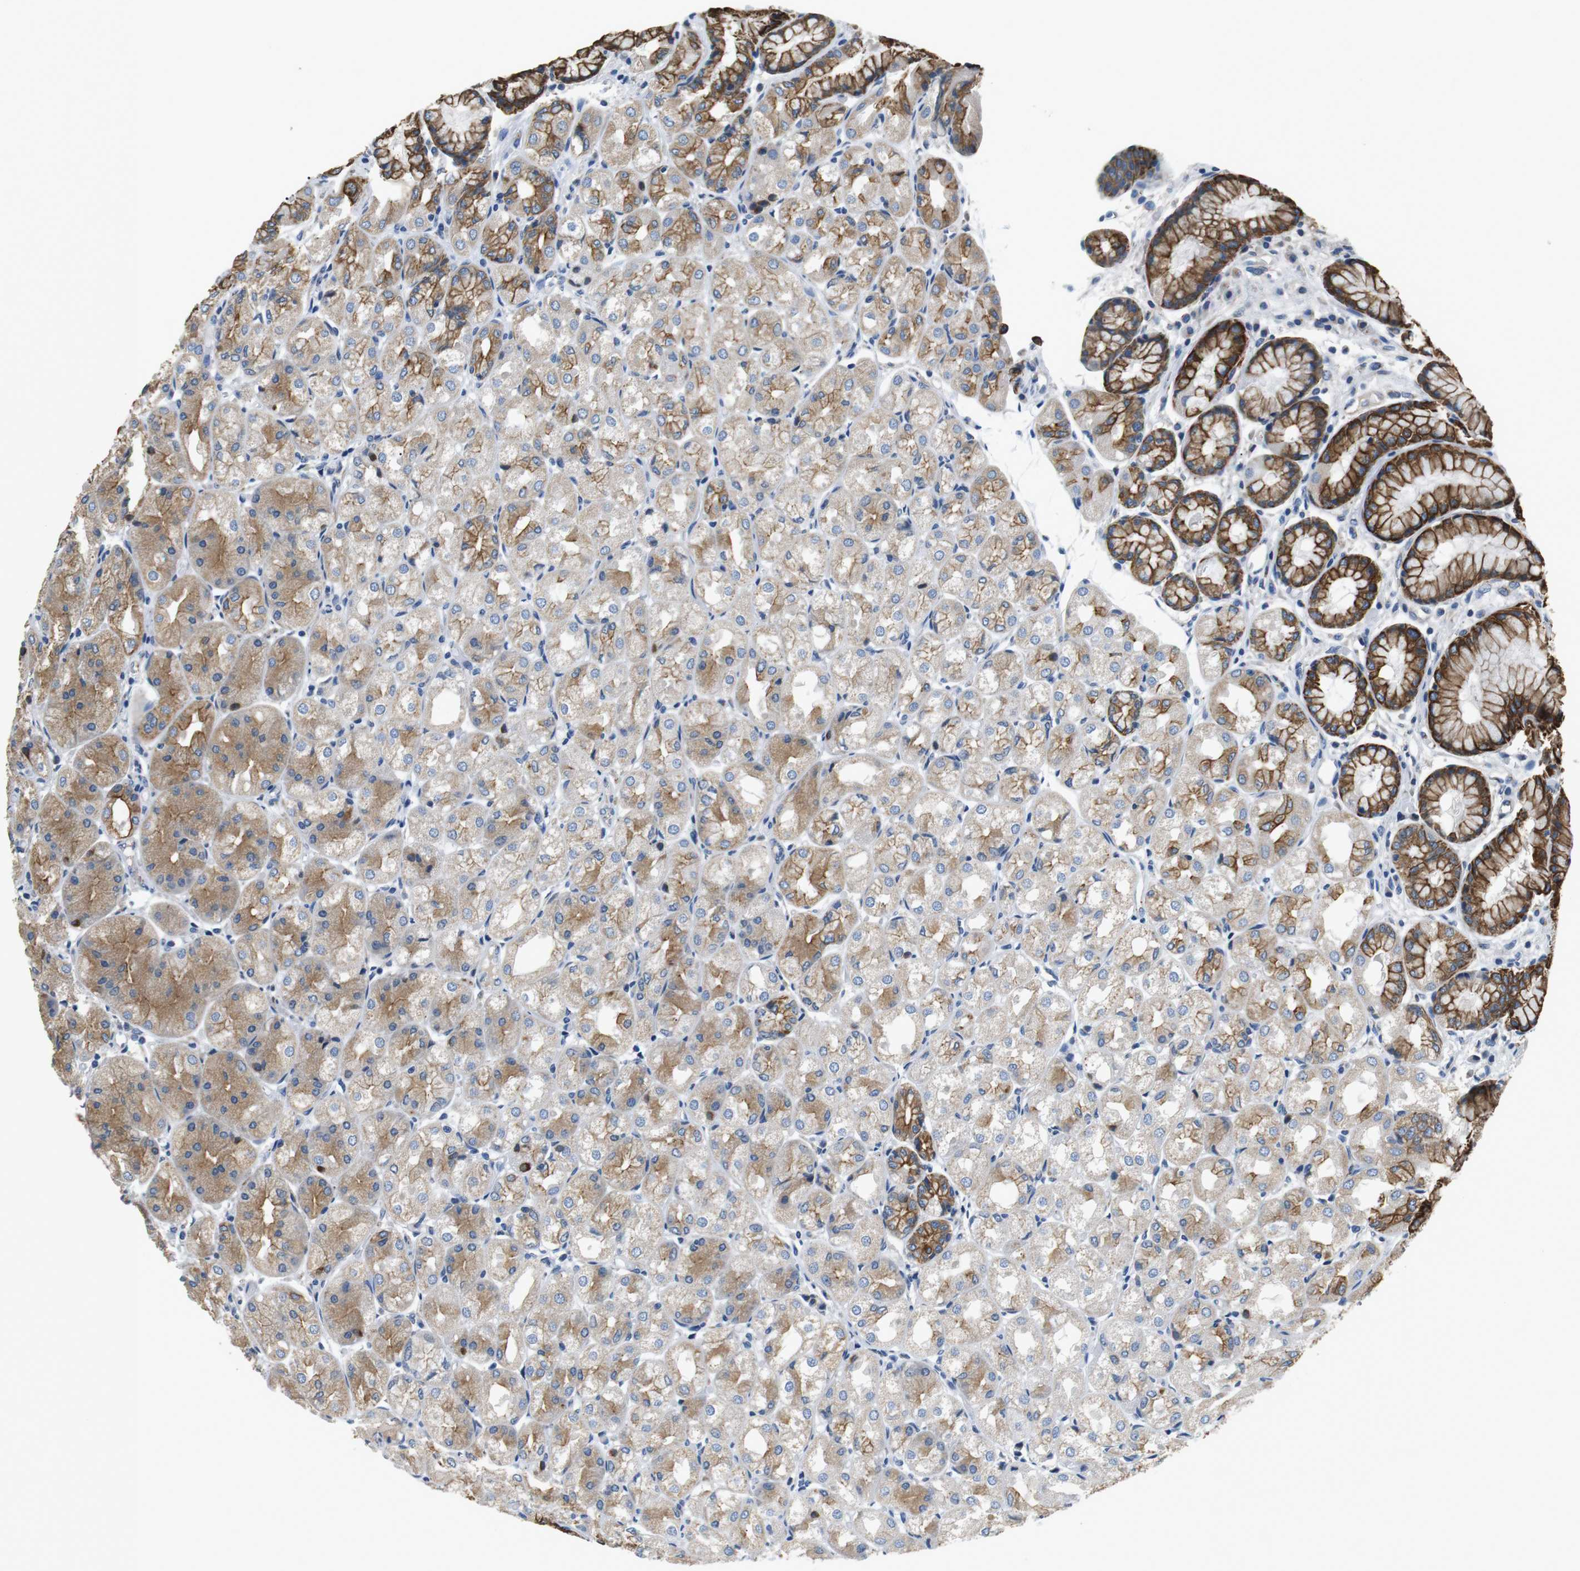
{"staining": {"intensity": "strong", "quantity": "25%-75%", "location": "cytoplasmic/membranous"}, "tissue": "stomach", "cell_type": "Glandular cells", "image_type": "normal", "snomed": [{"axis": "morphology", "description": "Normal tissue, NOS"}, {"axis": "topography", "description": "Stomach, upper"}], "caption": "Immunohistochemical staining of benign stomach reveals strong cytoplasmic/membranous protein positivity in about 25%-75% of glandular cells. The staining was performed using DAB to visualize the protein expression in brown, while the nuclei were stained in blue with hematoxylin (Magnification: 20x).", "gene": "UNC5CL", "patient": {"sex": "male", "age": 72}}